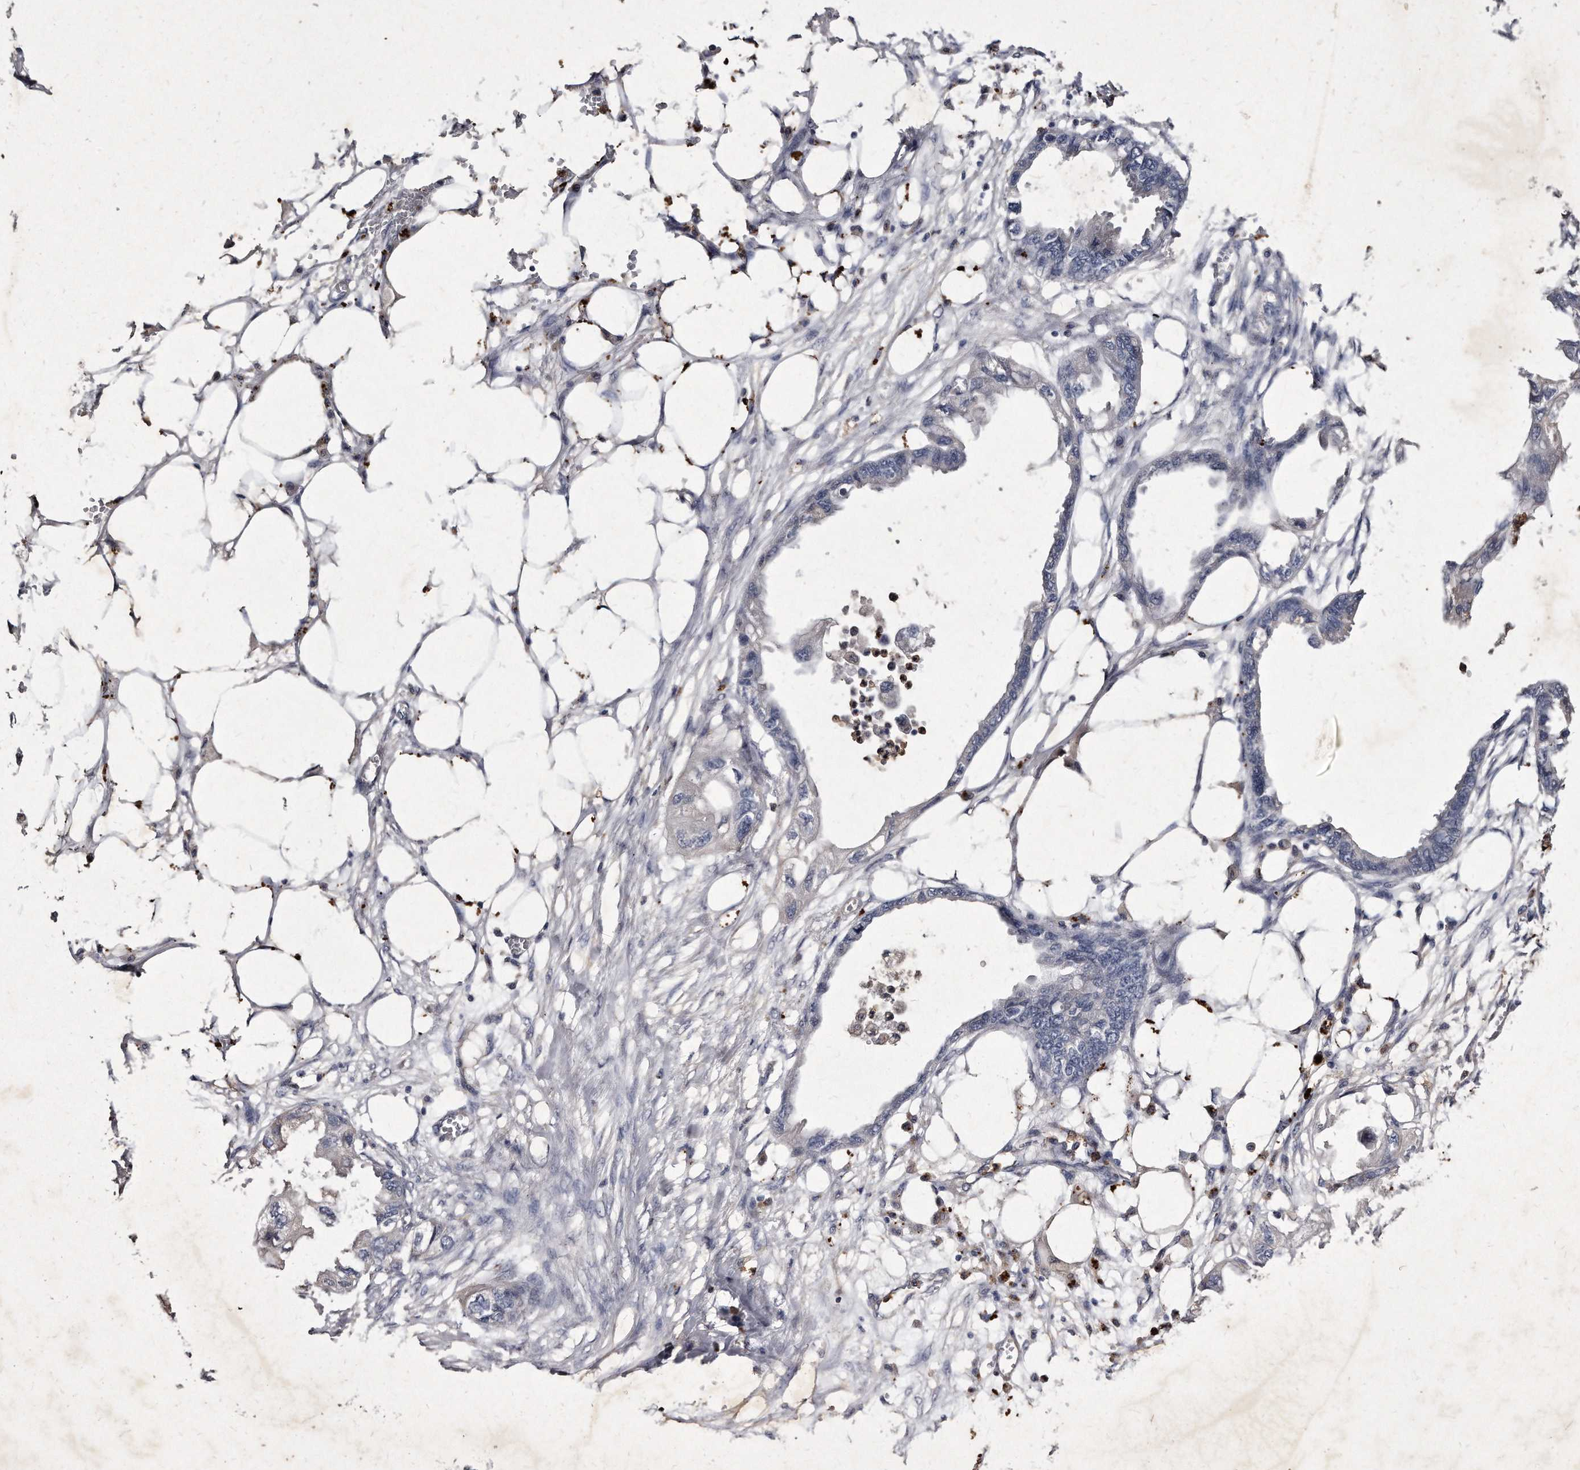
{"staining": {"intensity": "negative", "quantity": "none", "location": "none"}, "tissue": "endometrial cancer", "cell_type": "Tumor cells", "image_type": "cancer", "snomed": [{"axis": "morphology", "description": "Adenocarcinoma, NOS"}, {"axis": "morphology", "description": "Adenocarcinoma, metastatic, NOS"}, {"axis": "topography", "description": "Adipose tissue"}, {"axis": "topography", "description": "Endometrium"}], "caption": "The histopathology image displays no significant positivity in tumor cells of endometrial cancer.", "gene": "KLHDC3", "patient": {"sex": "female", "age": 67}}